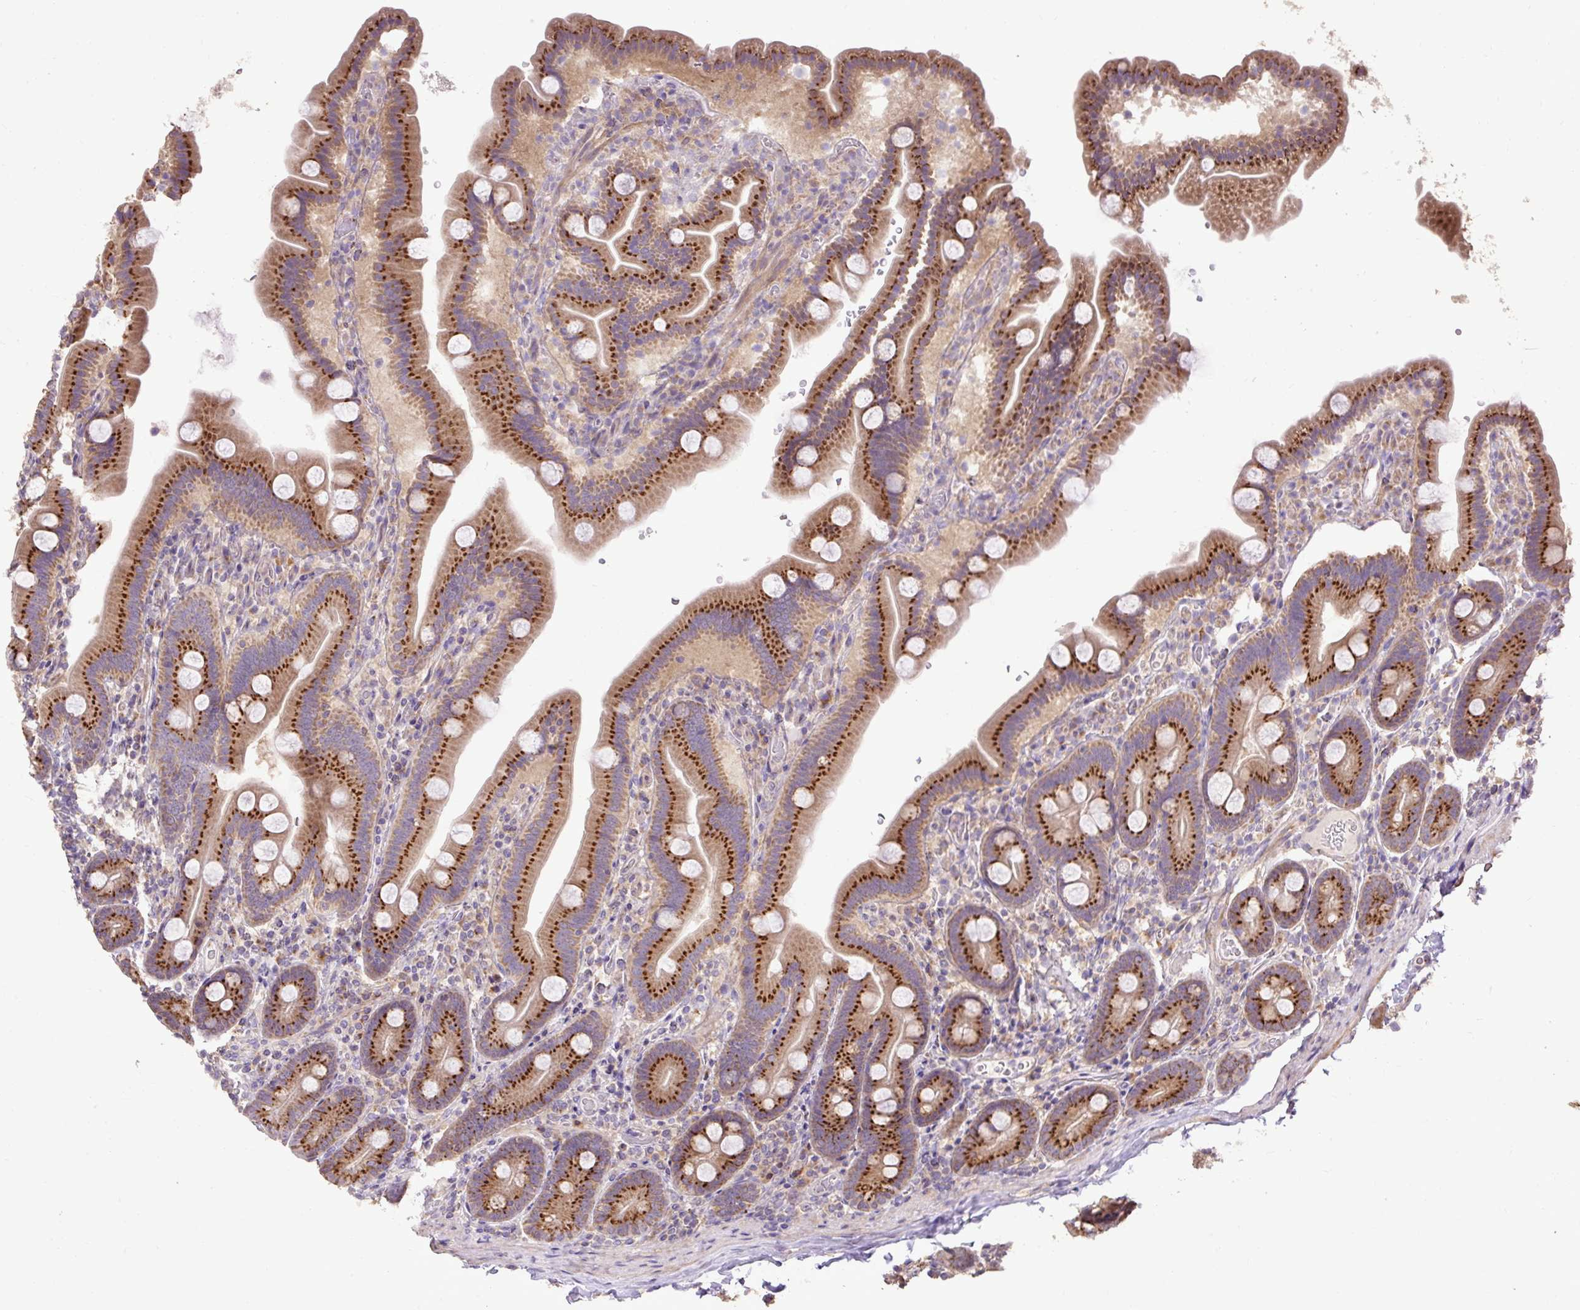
{"staining": {"intensity": "strong", "quantity": ">75%", "location": "cytoplasmic/membranous"}, "tissue": "duodenum", "cell_type": "Glandular cells", "image_type": "normal", "snomed": [{"axis": "morphology", "description": "Normal tissue, NOS"}, {"axis": "topography", "description": "Duodenum"}], "caption": "Immunohistochemistry (IHC) staining of benign duodenum, which shows high levels of strong cytoplasmic/membranous positivity in about >75% of glandular cells indicating strong cytoplasmic/membranous protein positivity. The staining was performed using DAB (3,3'-diaminobenzidine) (brown) for protein detection and nuclei were counterstained in hematoxylin (blue).", "gene": "ABR", "patient": {"sex": "male", "age": 55}}